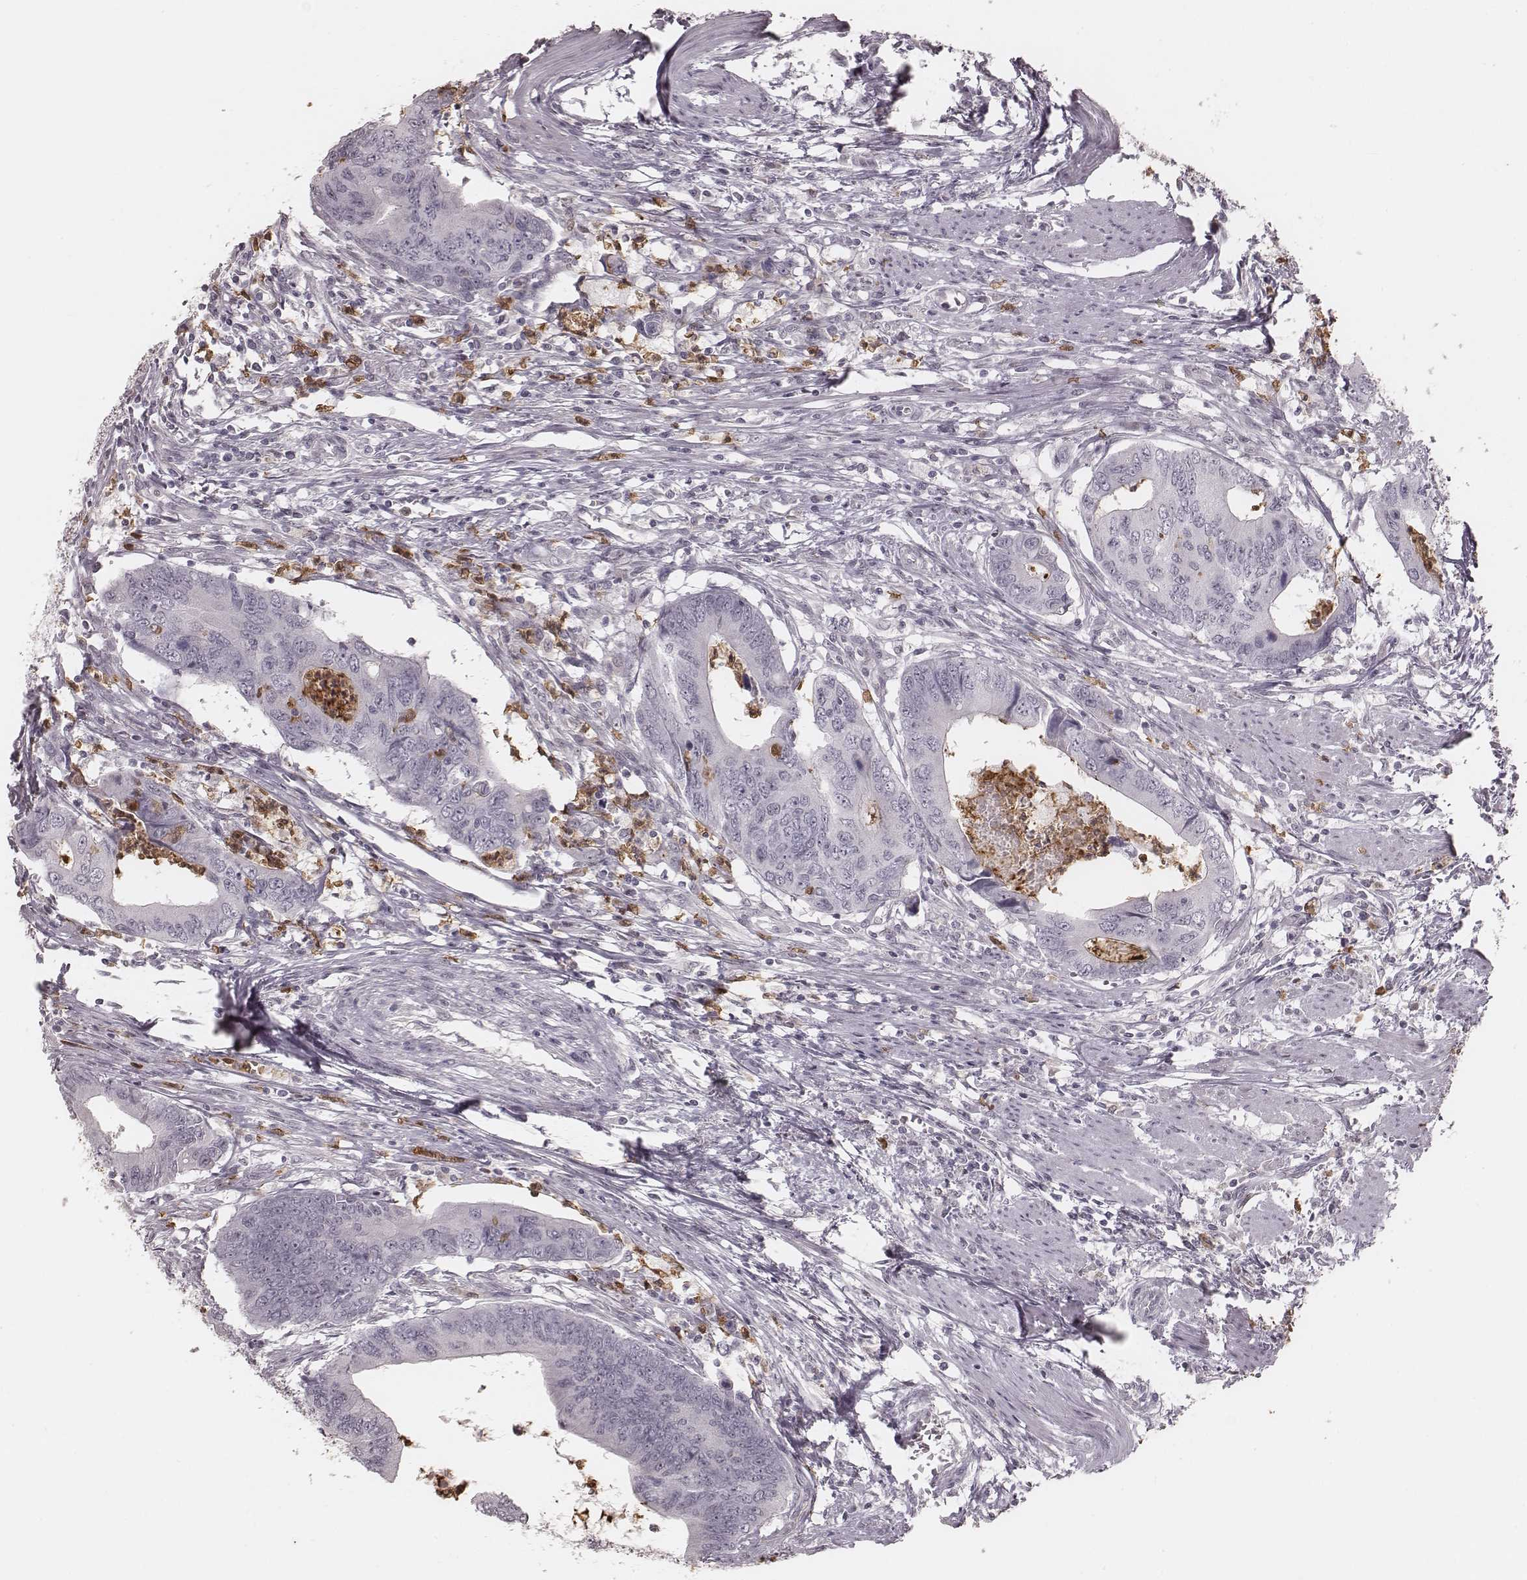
{"staining": {"intensity": "negative", "quantity": "none", "location": "none"}, "tissue": "colorectal cancer", "cell_type": "Tumor cells", "image_type": "cancer", "snomed": [{"axis": "morphology", "description": "Adenocarcinoma, NOS"}, {"axis": "topography", "description": "Colon"}], "caption": "Tumor cells are negative for protein expression in human colorectal cancer (adenocarcinoma). Brightfield microscopy of immunohistochemistry stained with DAB (brown) and hematoxylin (blue), captured at high magnification.", "gene": "KITLG", "patient": {"sex": "male", "age": 53}}